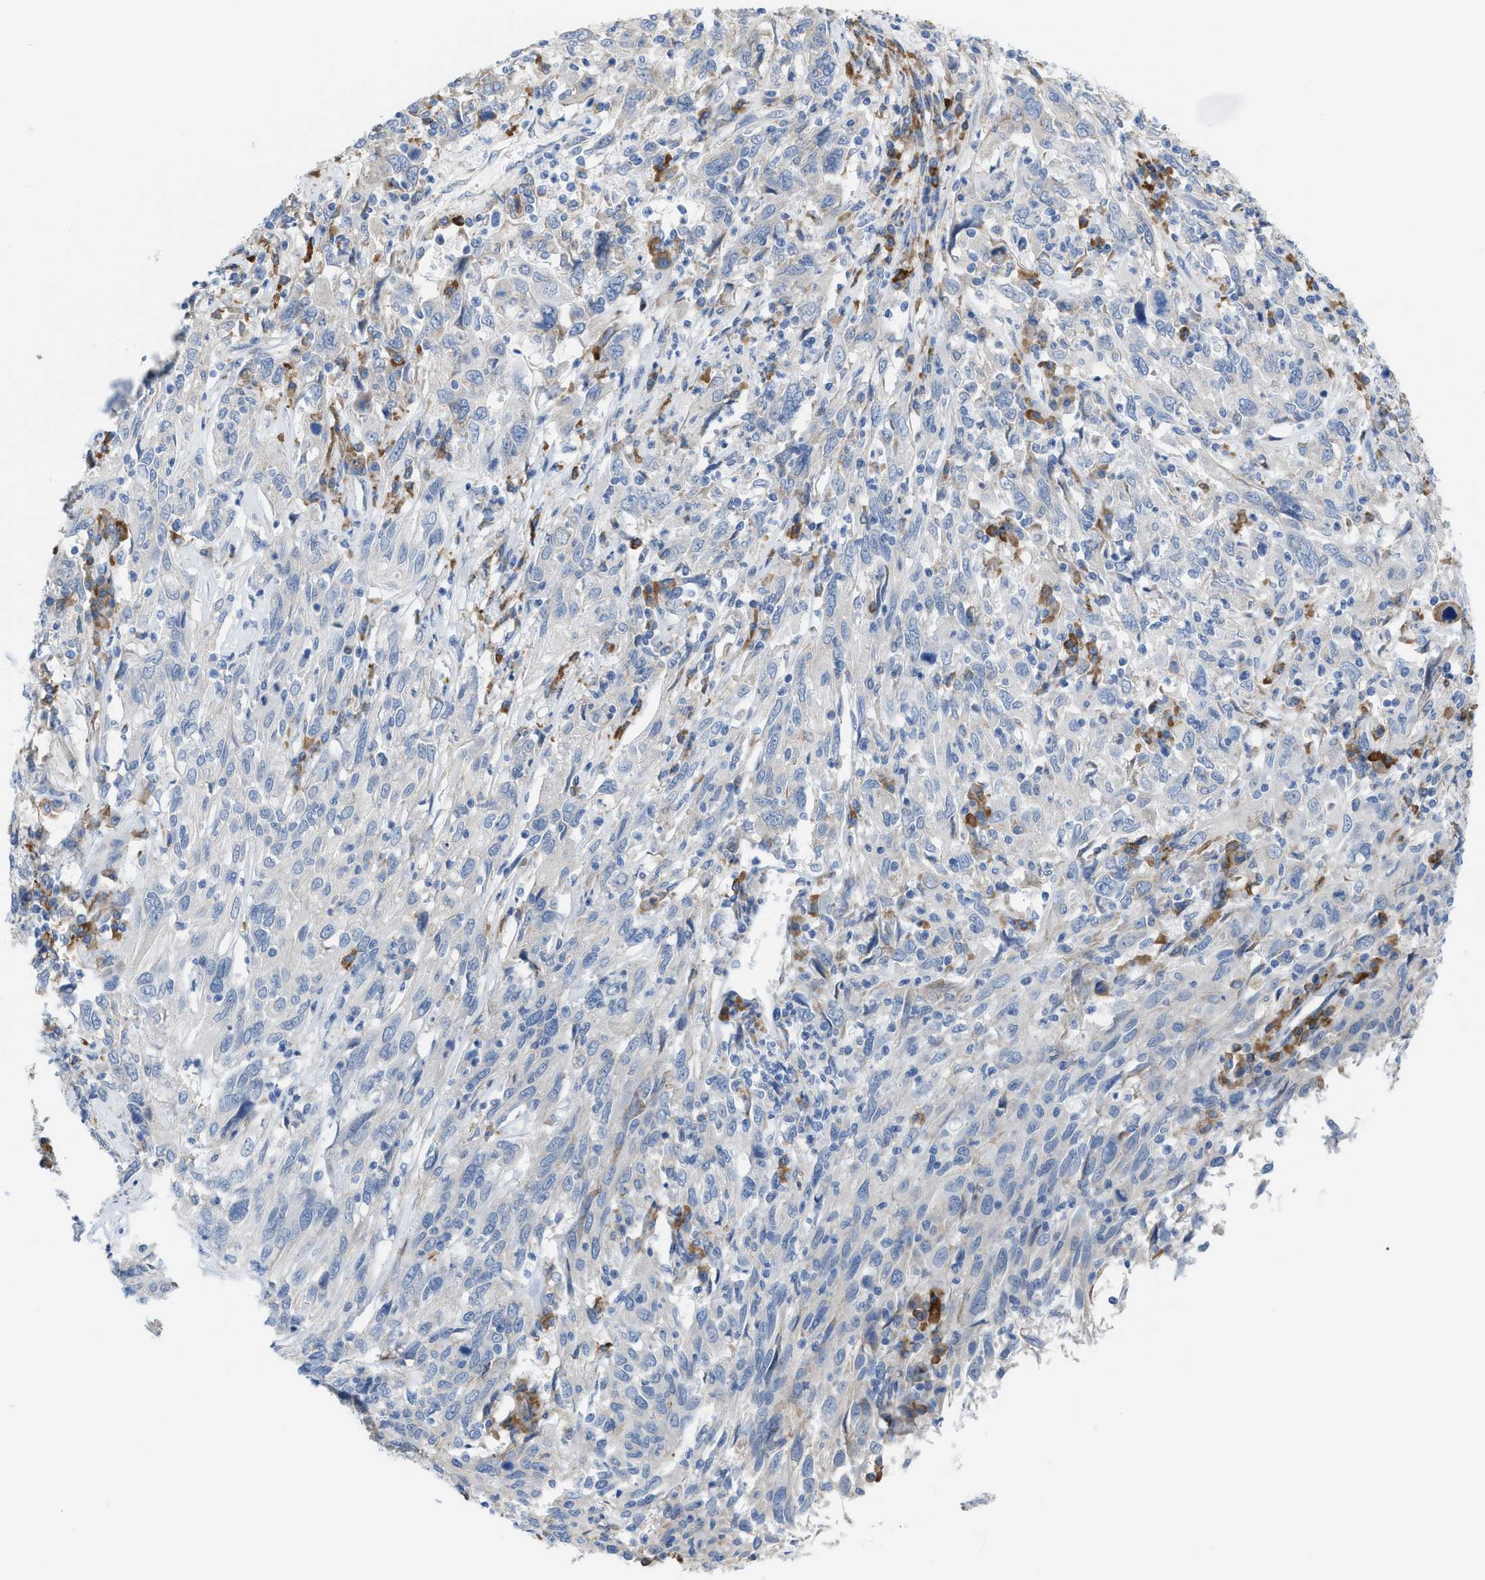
{"staining": {"intensity": "negative", "quantity": "none", "location": "none"}, "tissue": "cervical cancer", "cell_type": "Tumor cells", "image_type": "cancer", "snomed": [{"axis": "morphology", "description": "Squamous cell carcinoma, NOS"}, {"axis": "topography", "description": "Cervix"}], "caption": "The immunohistochemistry micrograph has no significant positivity in tumor cells of cervical cancer (squamous cell carcinoma) tissue.", "gene": "KIFC3", "patient": {"sex": "female", "age": 46}}